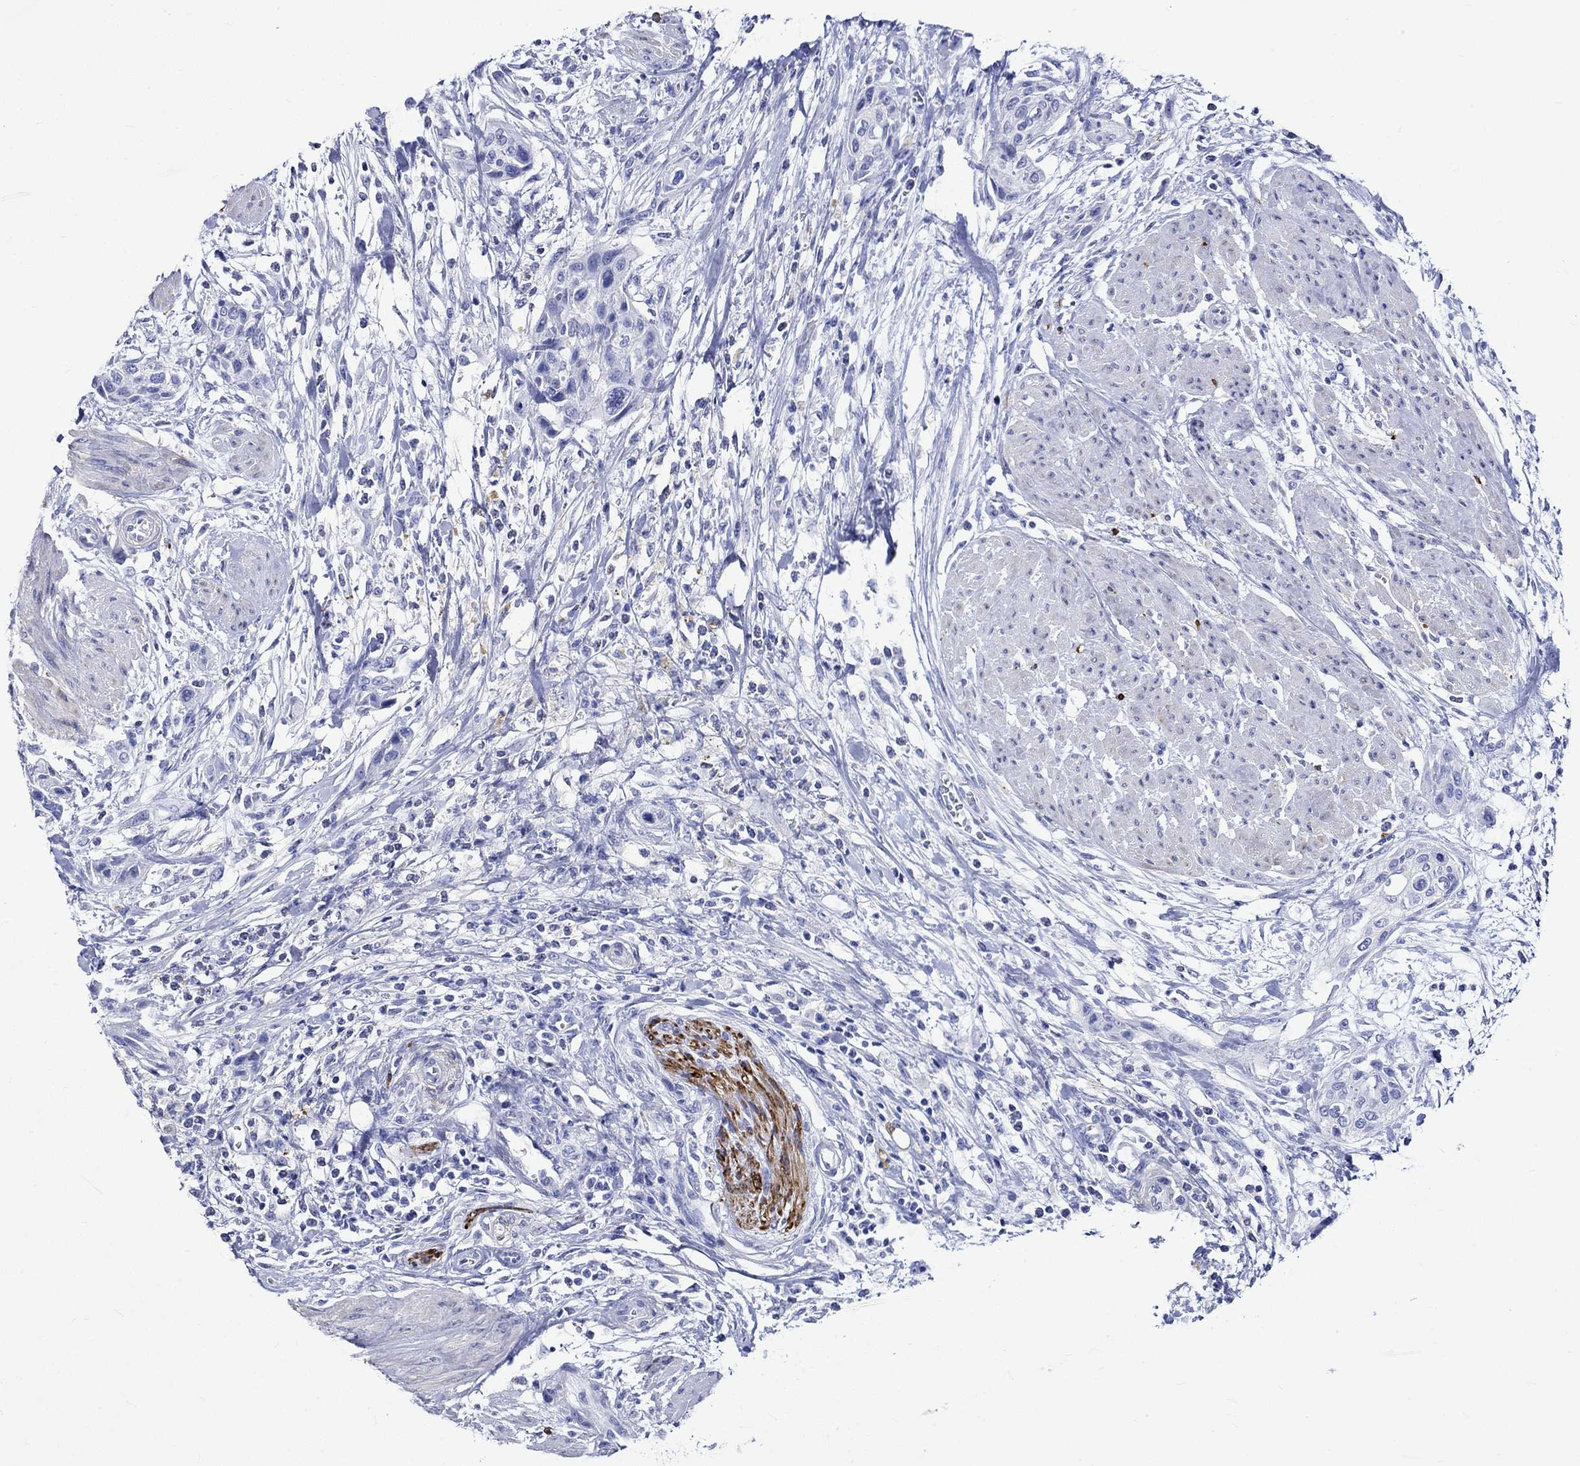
{"staining": {"intensity": "negative", "quantity": "none", "location": "none"}, "tissue": "urothelial cancer", "cell_type": "Tumor cells", "image_type": "cancer", "snomed": [{"axis": "morphology", "description": "Urothelial carcinoma, High grade"}, {"axis": "topography", "description": "Urinary bladder"}], "caption": "Urothelial cancer was stained to show a protein in brown. There is no significant expression in tumor cells.", "gene": "CRYAB", "patient": {"sex": "male", "age": 35}}